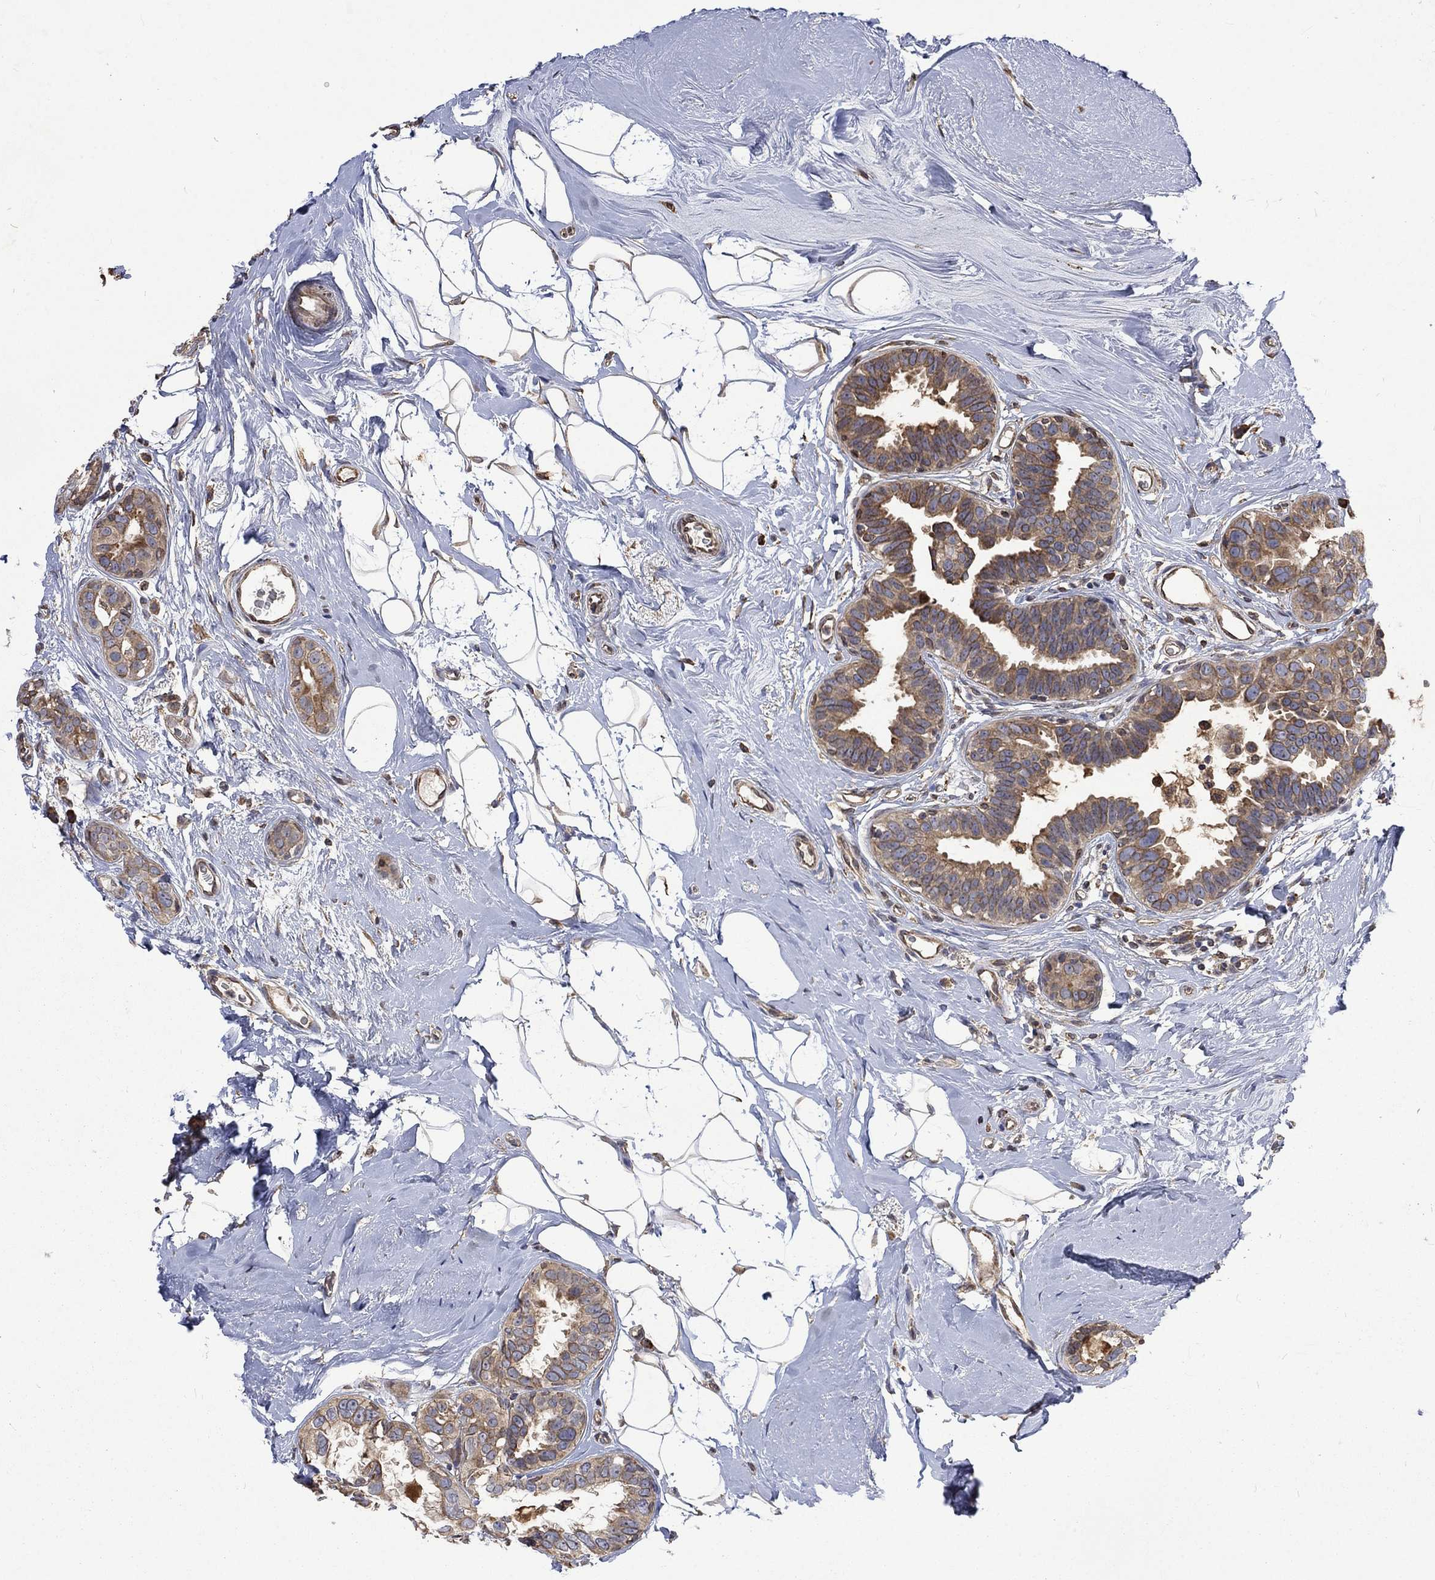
{"staining": {"intensity": "moderate", "quantity": ">75%", "location": "cytoplasmic/membranous"}, "tissue": "breast cancer", "cell_type": "Tumor cells", "image_type": "cancer", "snomed": [{"axis": "morphology", "description": "Duct carcinoma"}, {"axis": "topography", "description": "Breast"}], "caption": "Tumor cells demonstrate moderate cytoplasmic/membranous staining in approximately >75% of cells in breast invasive ductal carcinoma.", "gene": "ESRRA", "patient": {"sex": "female", "age": 55}}